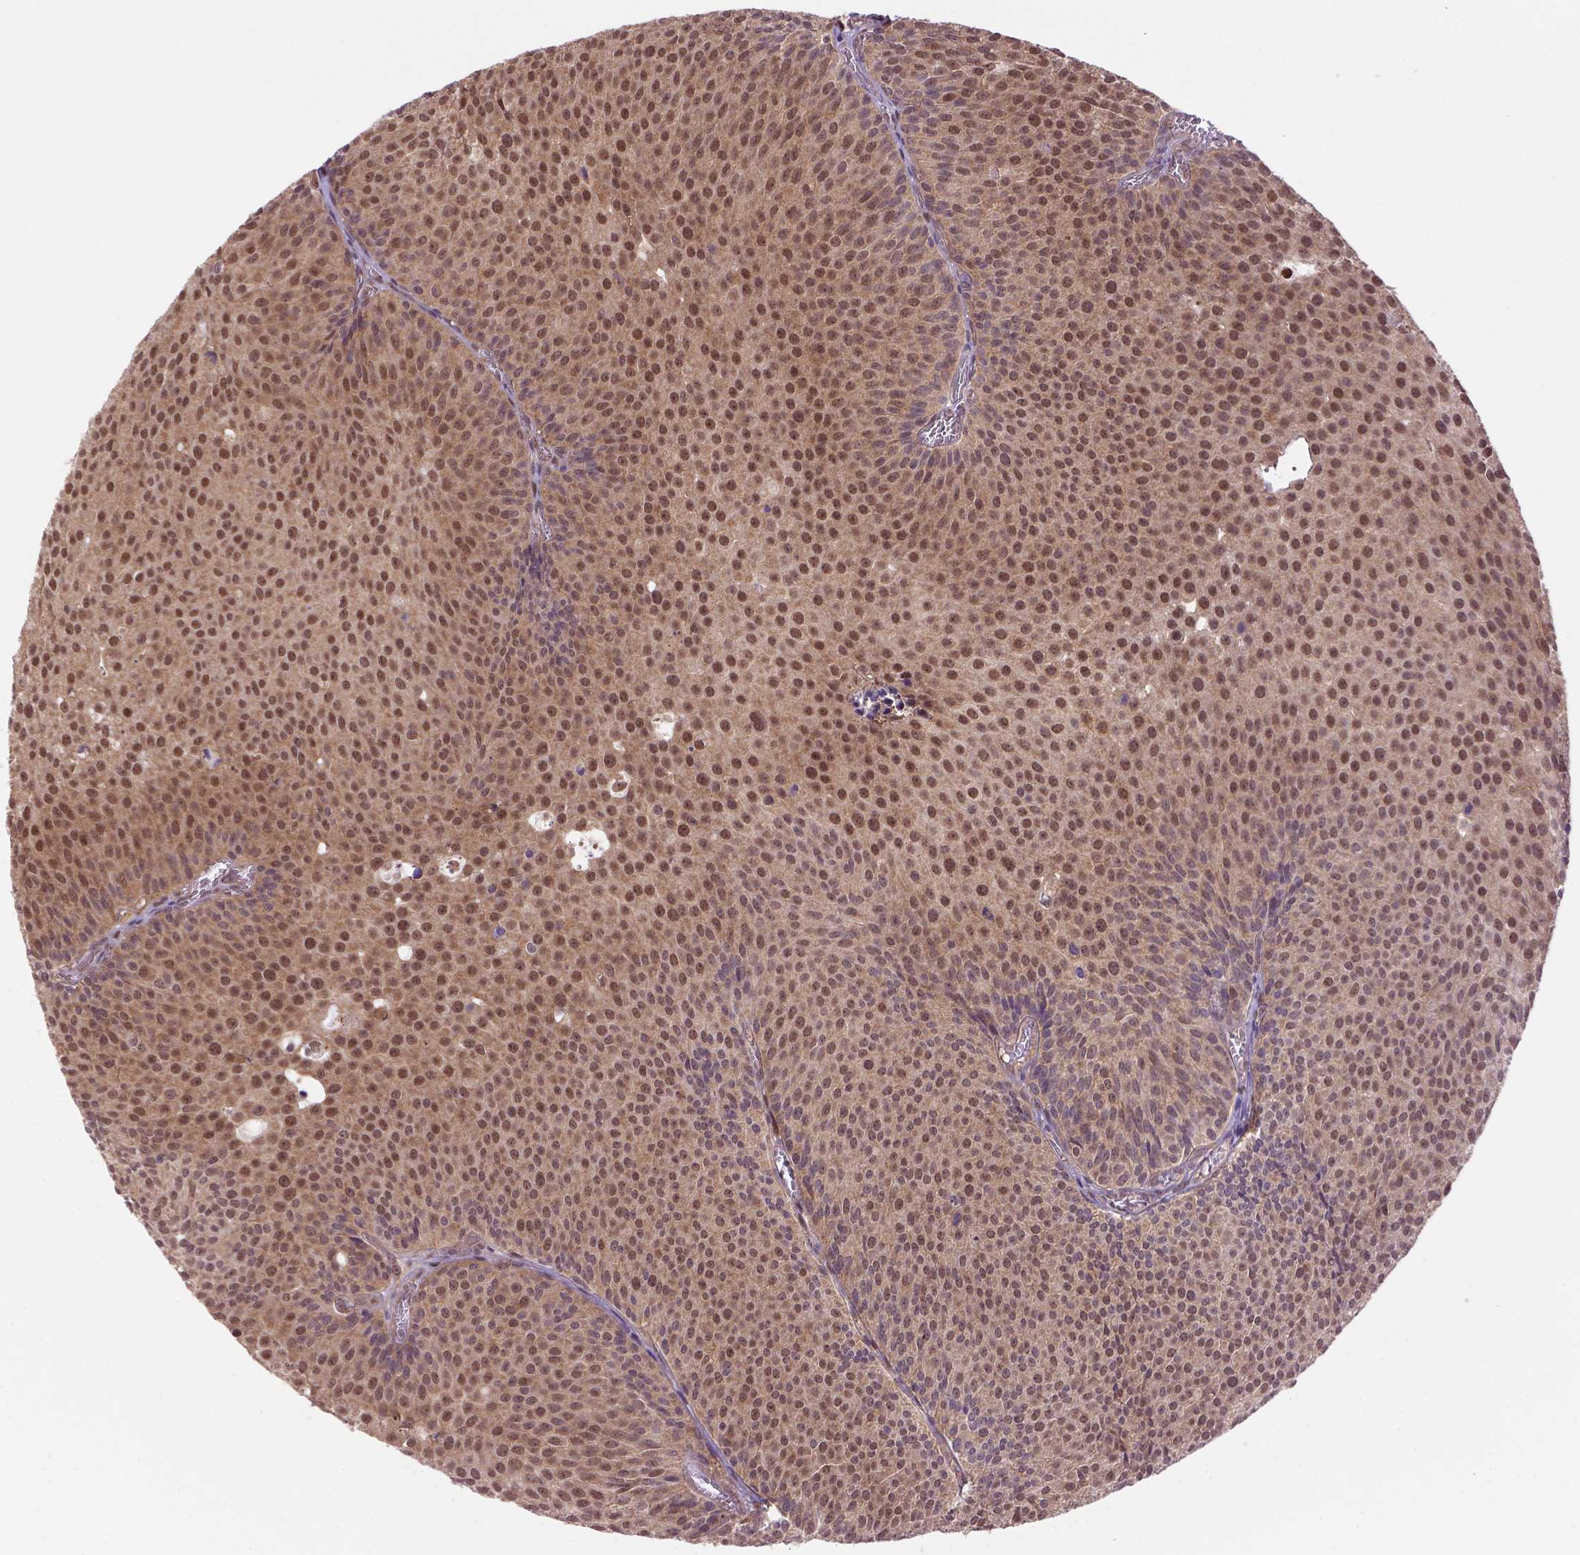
{"staining": {"intensity": "moderate", "quantity": ">75%", "location": "cytoplasmic/membranous,nuclear"}, "tissue": "urothelial cancer", "cell_type": "Tumor cells", "image_type": "cancer", "snomed": [{"axis": "morphology", "description": "Urothelial carcinoma, Low grade"}, {"axis": "topography", "description": "Urinary bladder"}], "caption": "A brown stain shows moderate cytoplasmic/membranous and nuclear expression of a protein in human urothelial carcinoma (low-grade) tumor cells.", "gene": "PSMC2", "patient": {"sex": "male", "age": 63}}